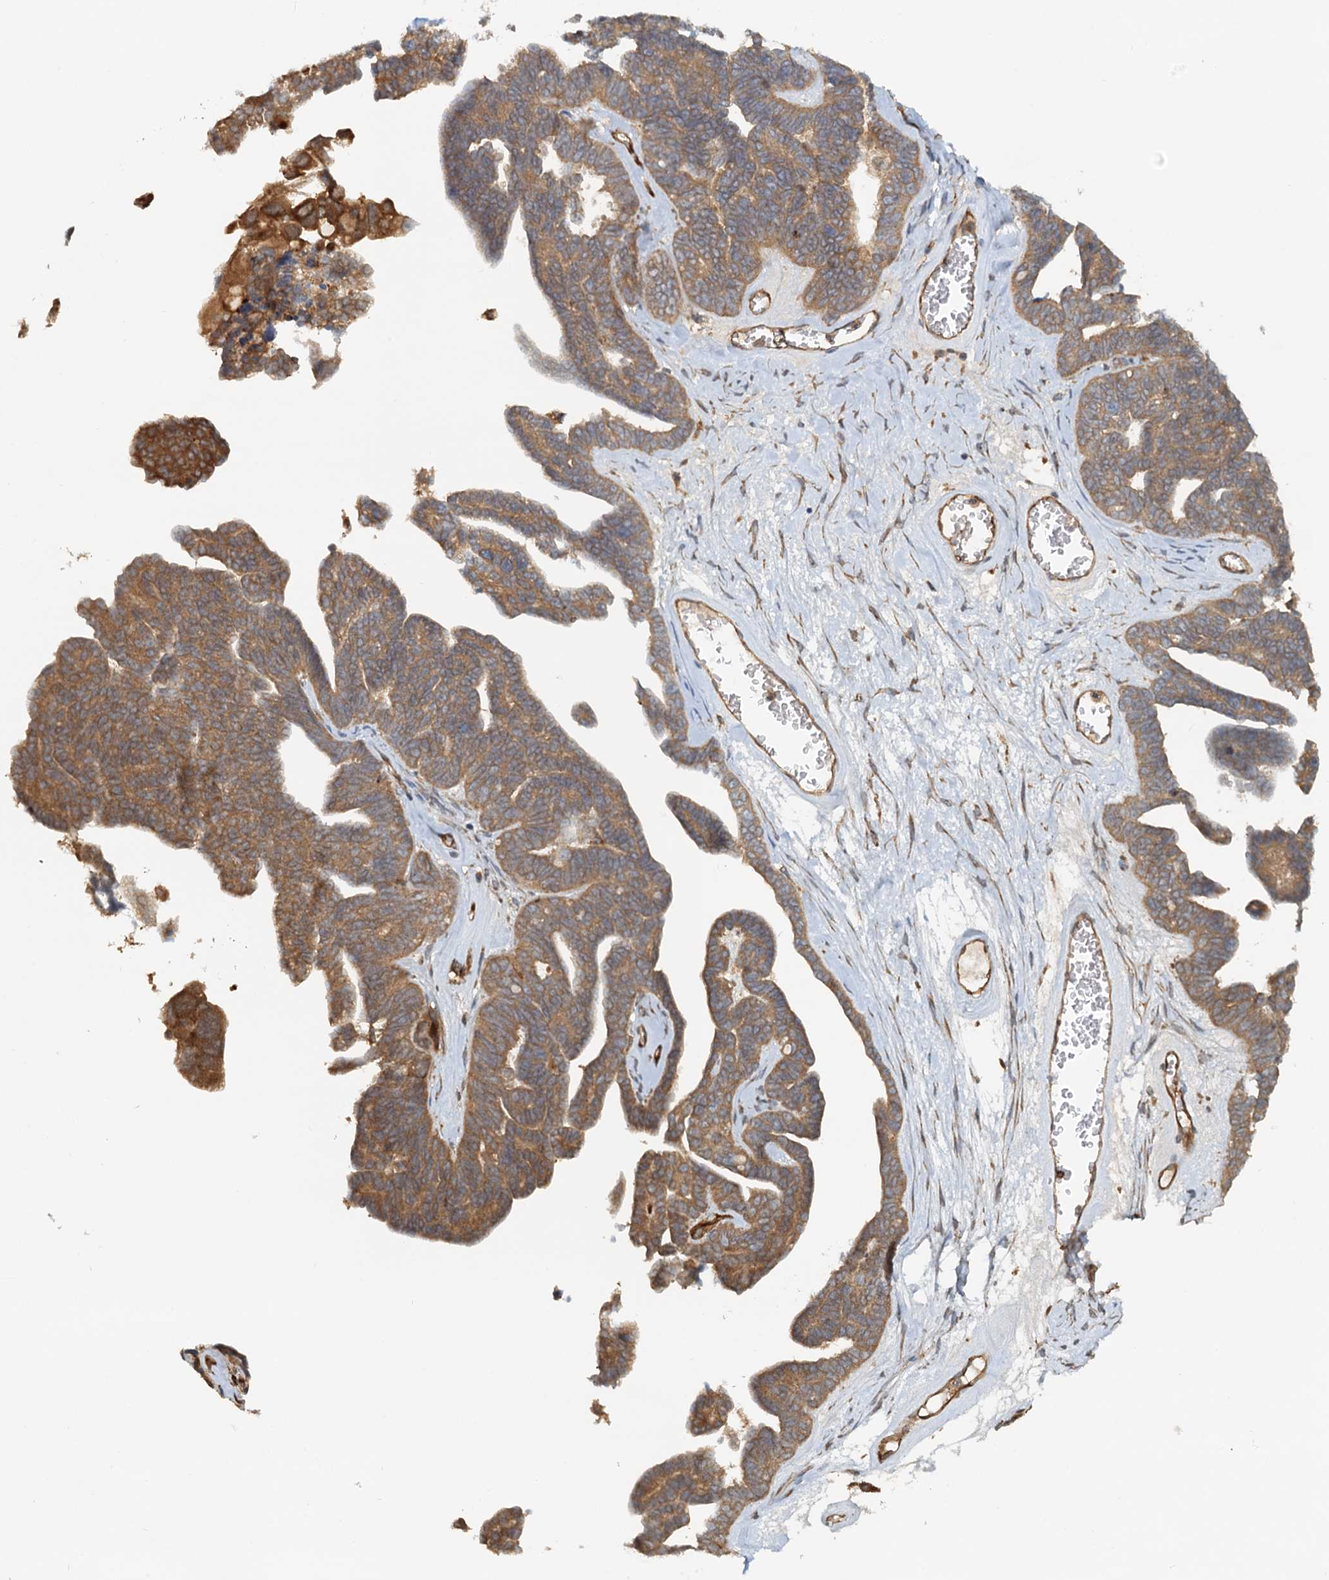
{"staining": {"intensity": "moderate", "quantity": ">75%", "location": "cytoplasmic/membranous"}, "tissue": "ovarian cancer", "cell_type": "Tumor cells", "image_type": "cancer", "snomed": [{"axis": "morphology", "description": "Cystadenocarcinoma, serous, NOS"}, {"axis": "topography", "description": "Ovary"}], "caption": "Immunohistochemical staining of ovarian cancer (serous cystadenocarcinoma) exhibits moderate cytoplasmic/membranous protein staining in approximately >75% of tumor cells. (Brightfield microscopy of DAB IHC at high magnification).", "gene": "NIPAL3", "patient": {"sex": "female", "age": 79}}